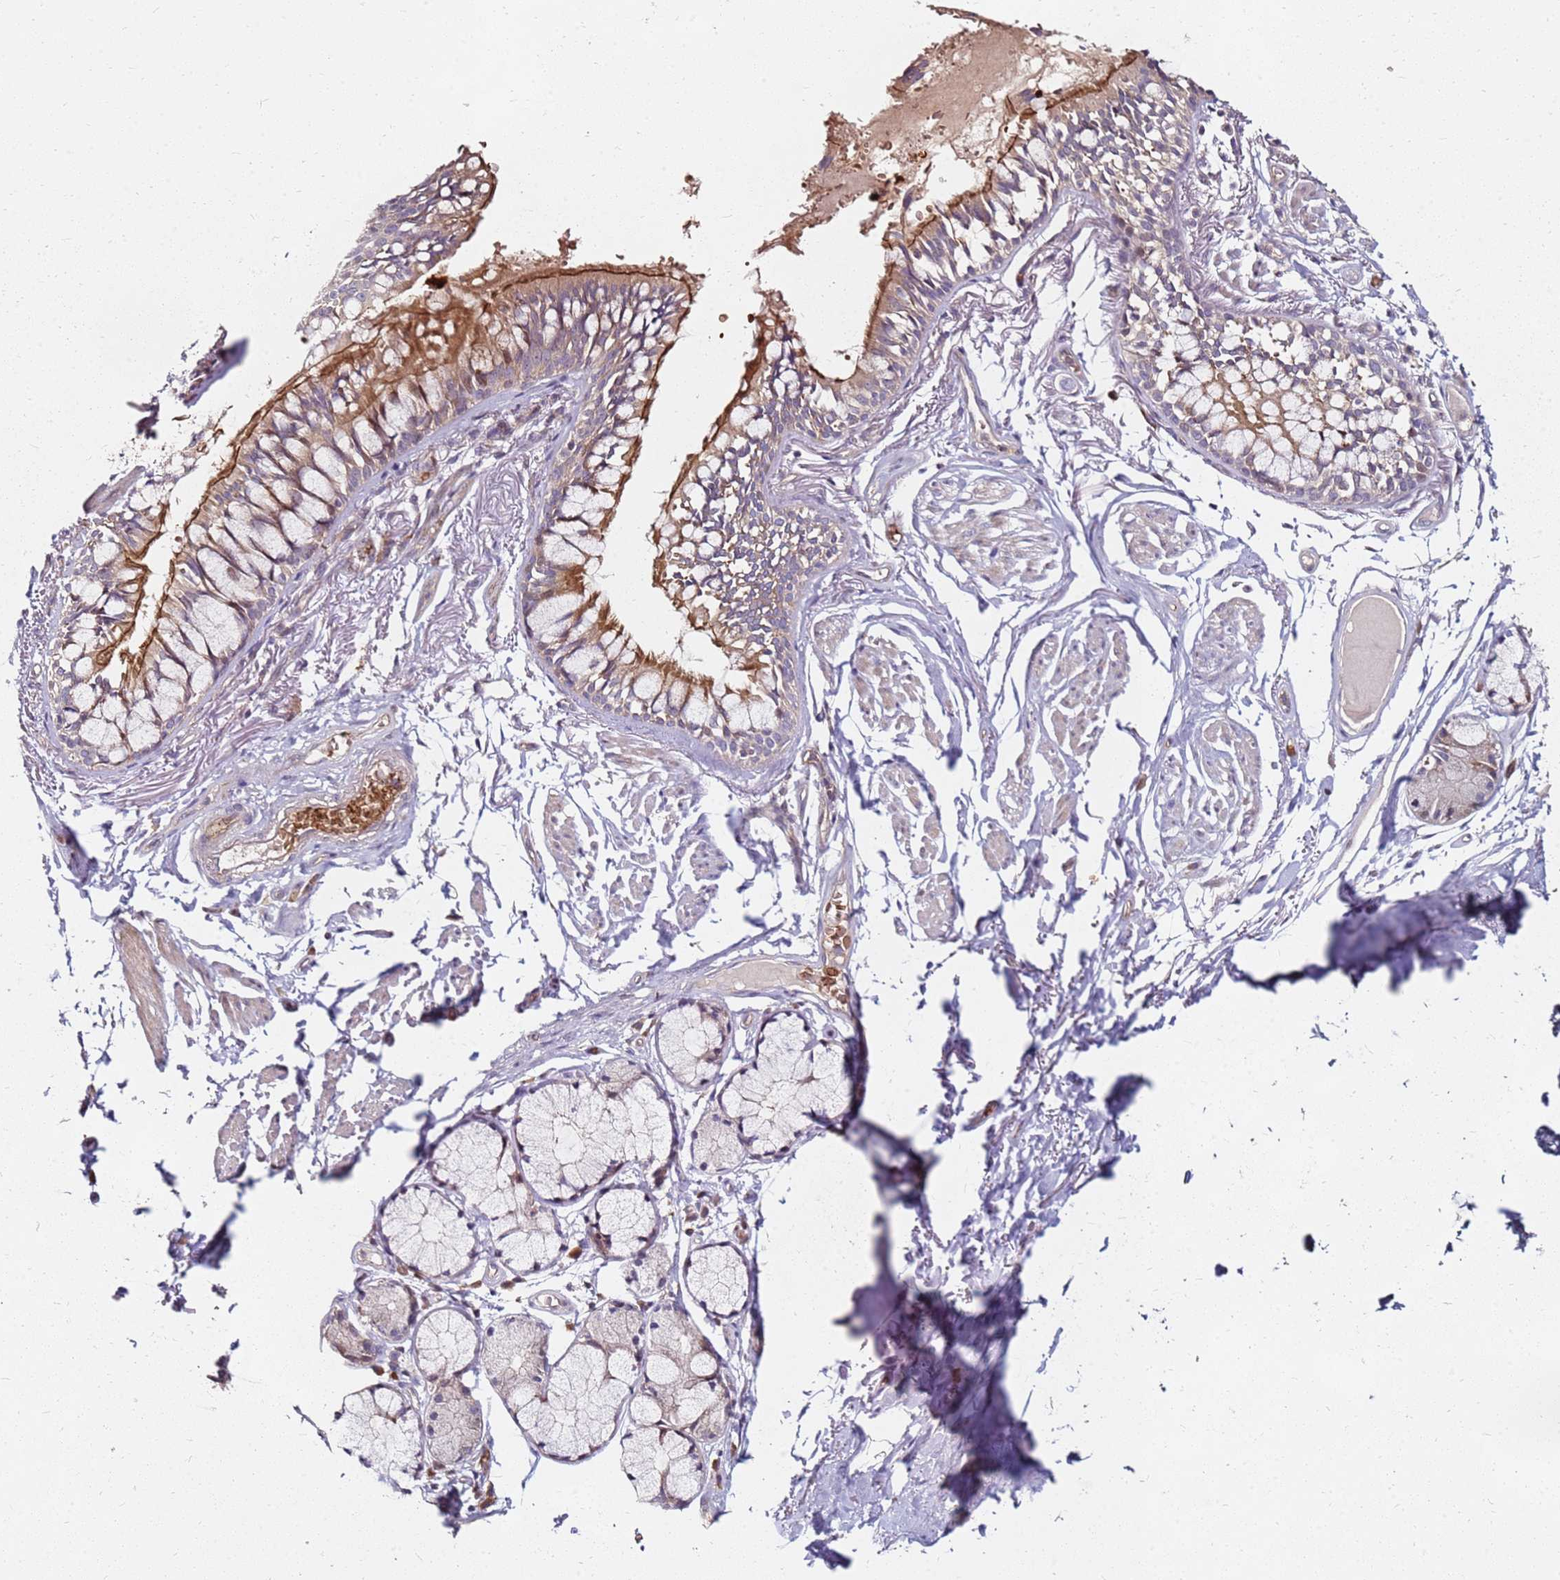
{"staining": {"intensity": "moderate", "quantity": "25%-75%", "location": "cytoplasmic/membranous"}, "tissue": "bronchus", "cell_type": "Respiratory epithelial cells", "image_type": "normal", "snomed": [{"axis": "morphology", "description": "Normal tissue, NOS"}, {"axis": "topography", "description": "Bronchus"}], "caption": "There is medium levels of moderate cytoplasmic/membranous positivity in respiratory epithelial cells of normal bronchus, as demonstrated by immunohistochemical staining (brown color).", "gene": "RNF11", "patient": {"sex": "male", "age": 70}}